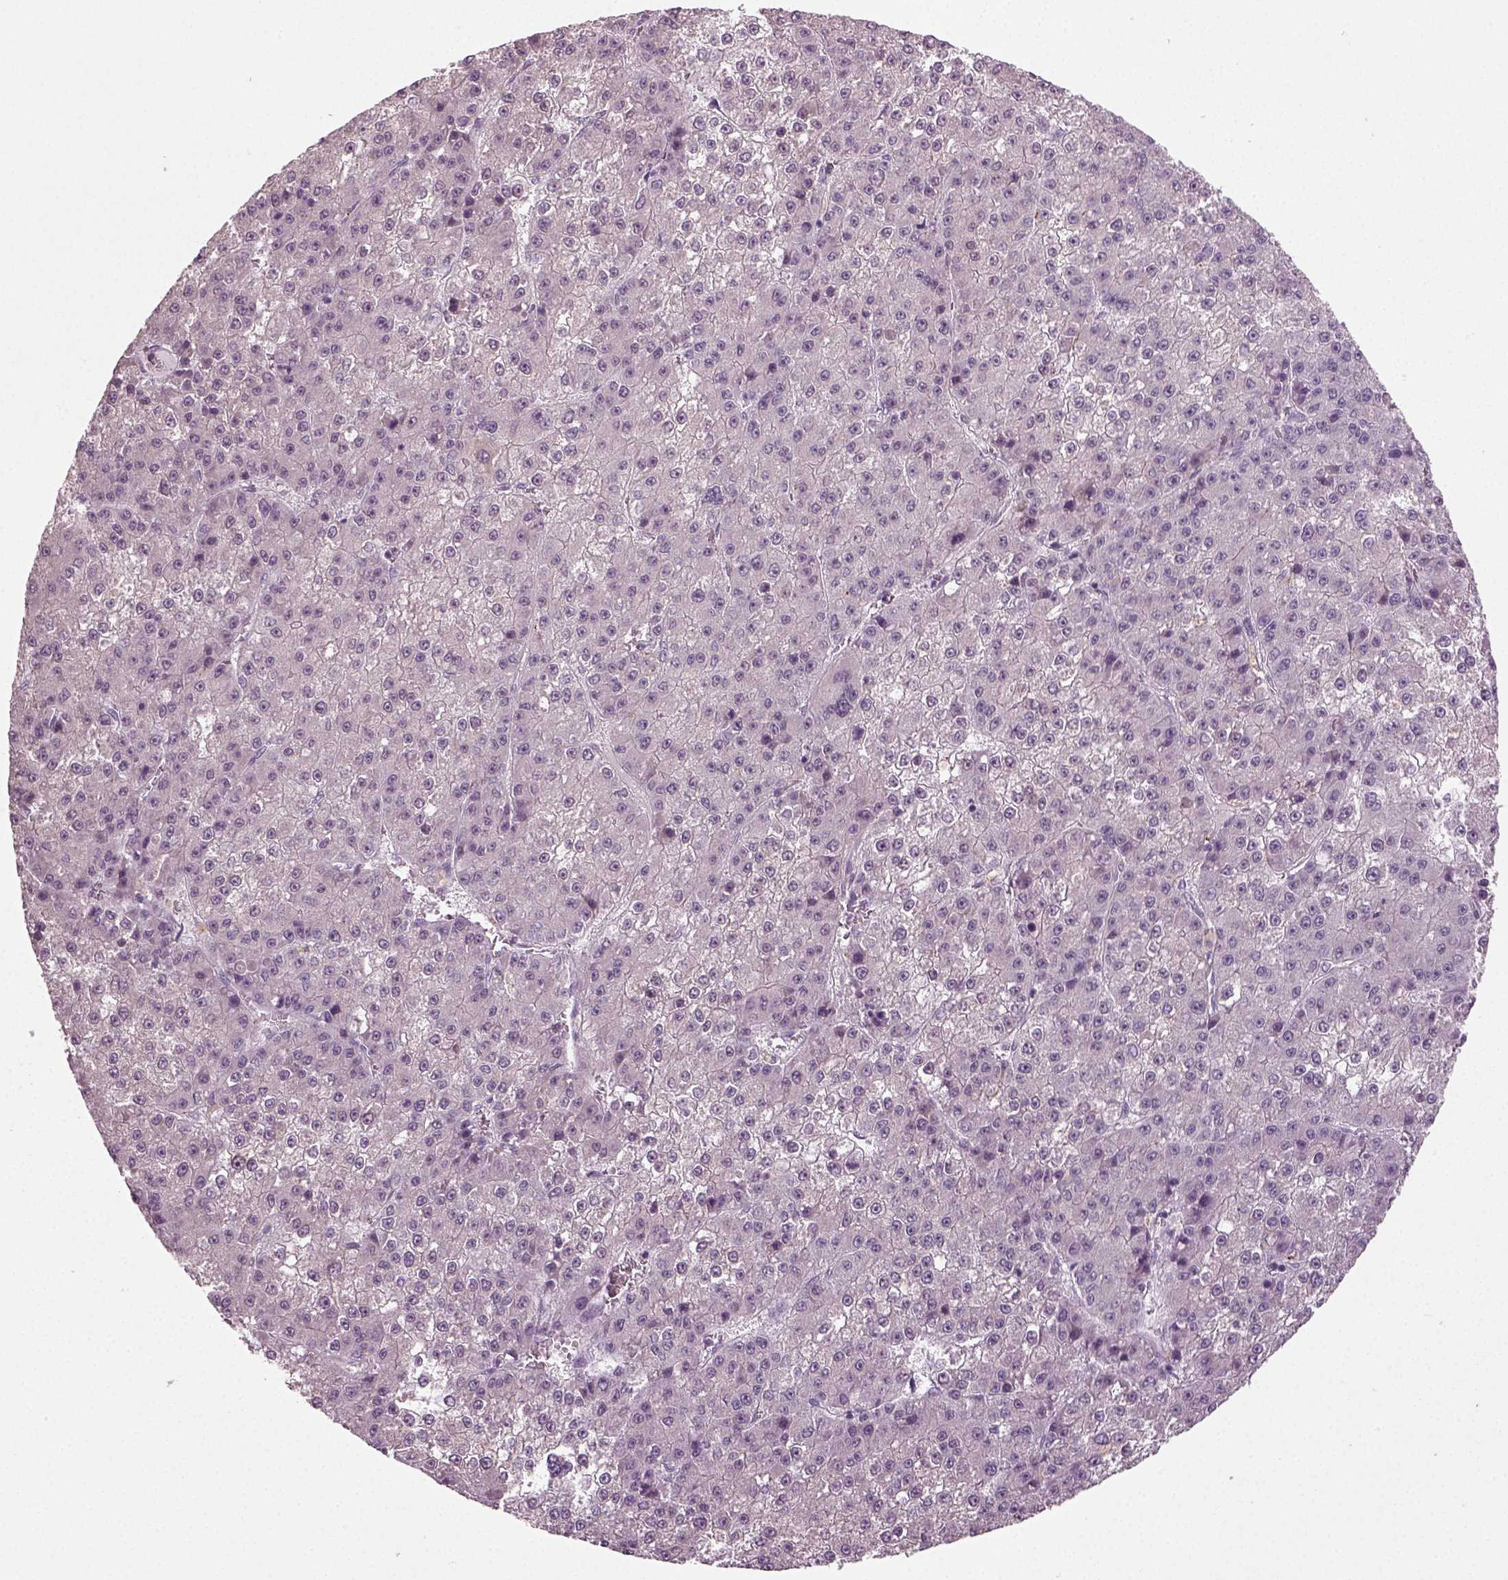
{"staining": {"intensity": "negative", "quantity": "none", "location": "none"}, "tissue": "liver cancer", "cell_type": "Tumor cells", "image_type": "cancer", "snomed": [{"axis": "morphology", "description": "Carcinoma, Hepatocellular, NOS"}, {"axis": "topography", "description": "Liver"}], "caption": "The image demonstrates no significant staining in tumor cells of liver cancer (hepatocellular carcinoma). The staining is performed using DAB brown chromogen with nuclei counter-stained in using hematoxylin.", "gene": "SYNGAP1", "patient": {"sex": "female", "age": 73}}